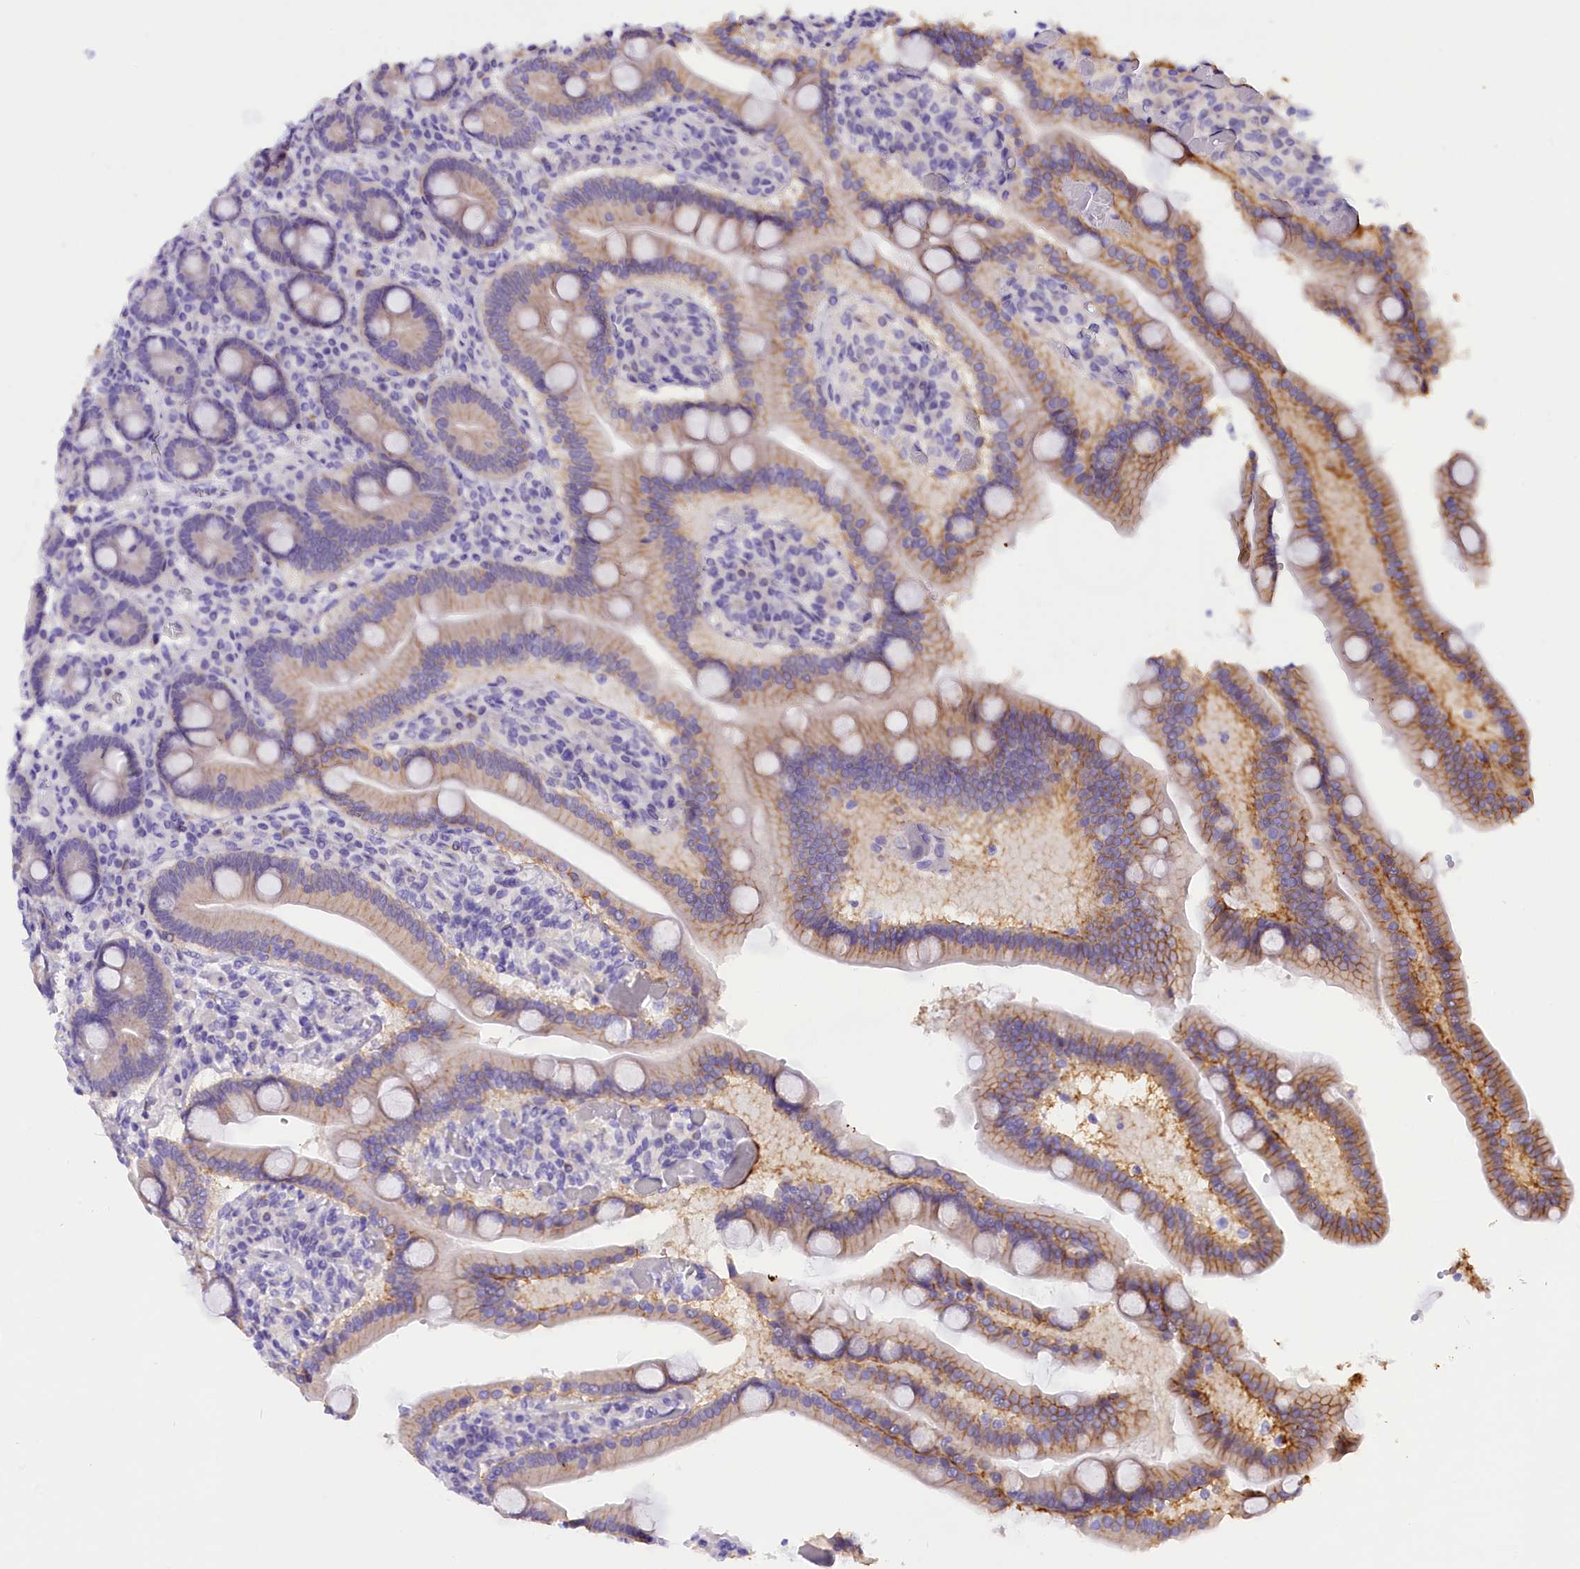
{"staining": {"intensity": "moderate", "quantity": ">75%", "location": "cytoplasmic/membranous"}, "tissue": "duodenum", "cell_type": "Glandular cells", "image_type": "normal", "snomed": [{"axis": "morphology", "description": "Normal tissue, NOS"}, {"axis": "topography", "description": "Duodenum"}], "caption": "Unremarkable duodenum demonstrates moderate cytoplasmic/membranous staining in about >75% of glandular cells.", "gene": "COL6A5", "patient": {"sex": "female", "age": 62}}